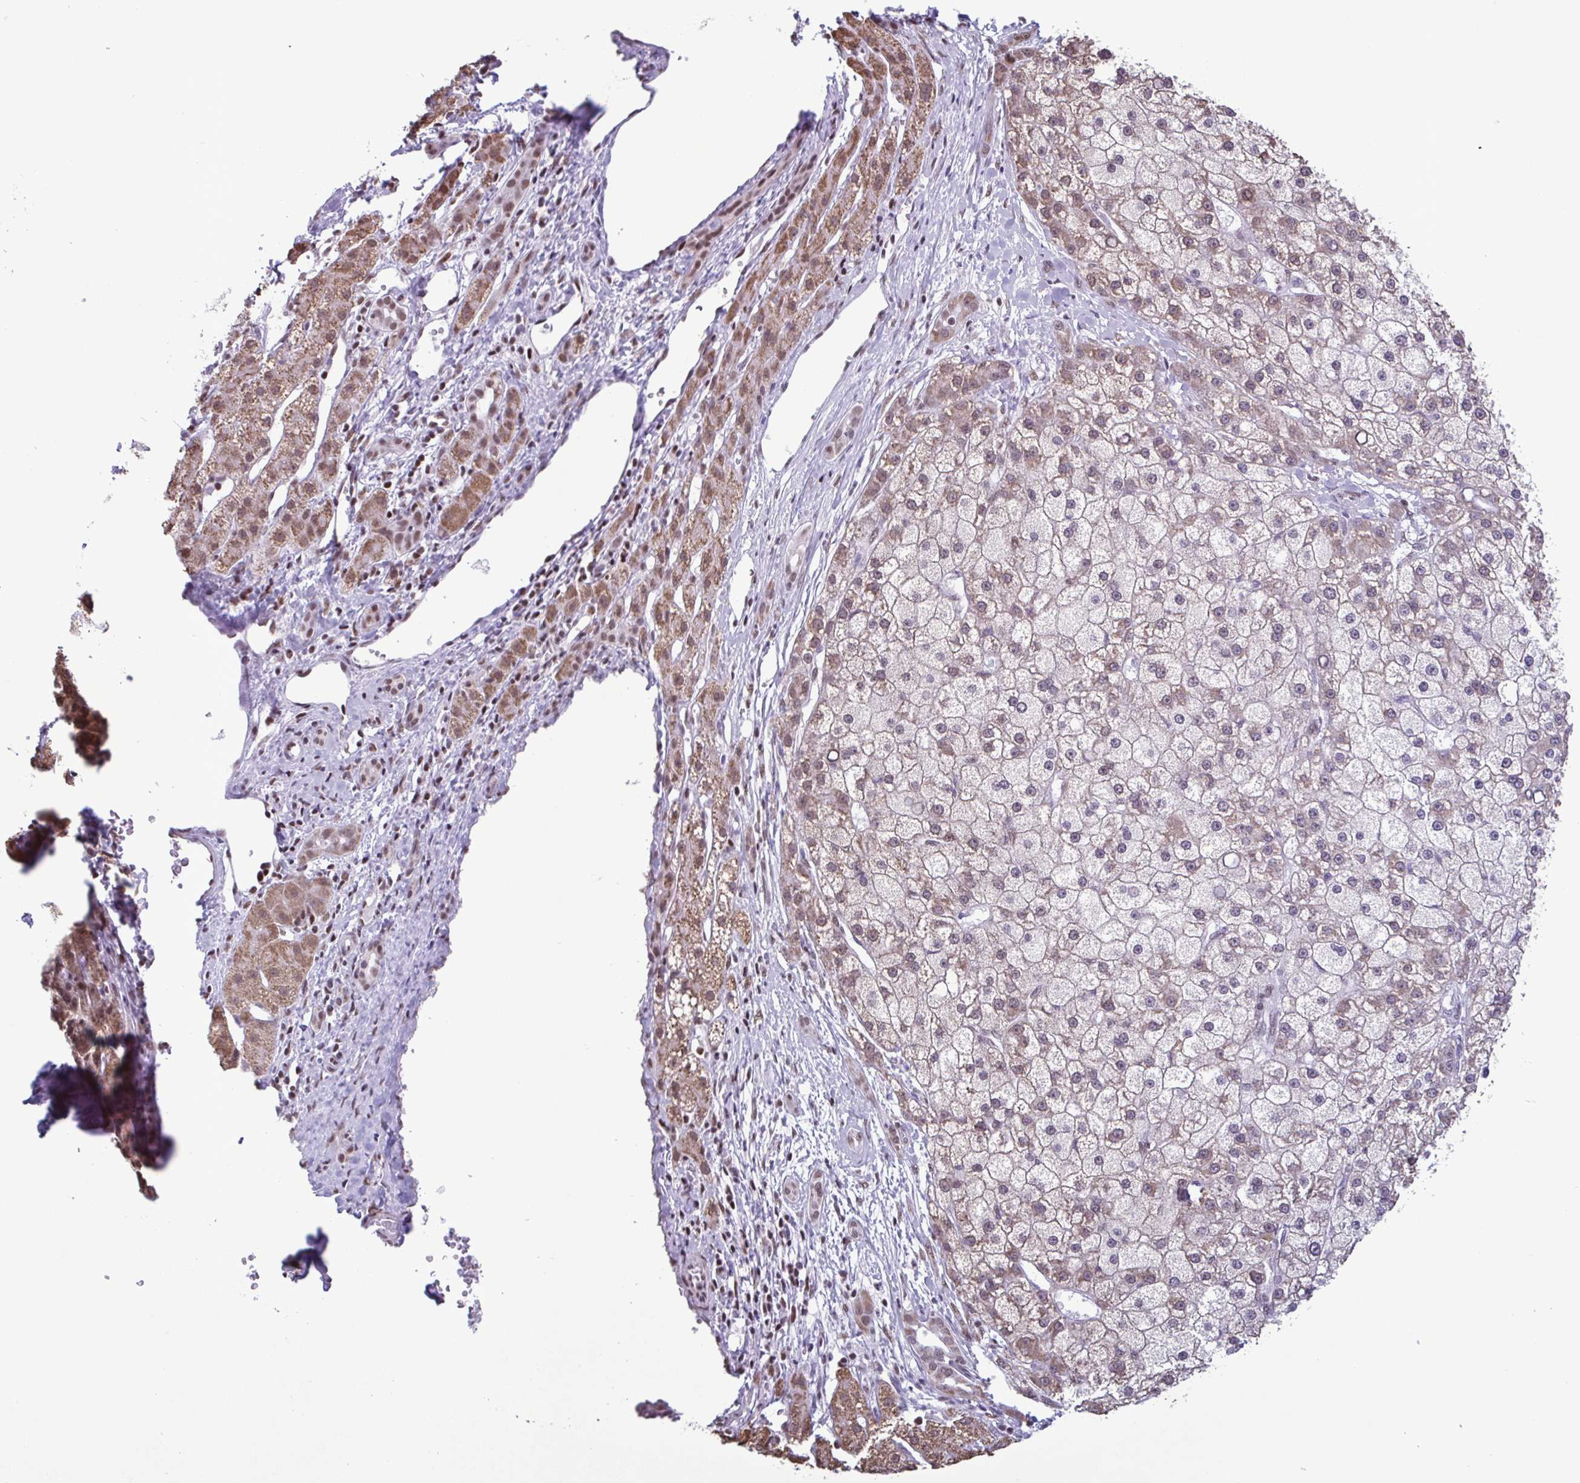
{"staining": {"intensity": "moderate", "quantity": "25%-75%", "location": "cytoplasmic/membranous"}, "tissue": "liver cancer", "cell_type": "Tumor cells", "image_type": "cancer", "snomed": [{"axis": "morphology", "description": "Carcinoma, Hepatocellular, NOS"}, {"axis": "topography", "description": "Liver"}], "caption": "Human liver hepatocellular carcinoma stained with a protein marker reveals moderate staining in tumor cells.", "gene": "TIMM21", "patient": {"sex": "male", "age": 67}}